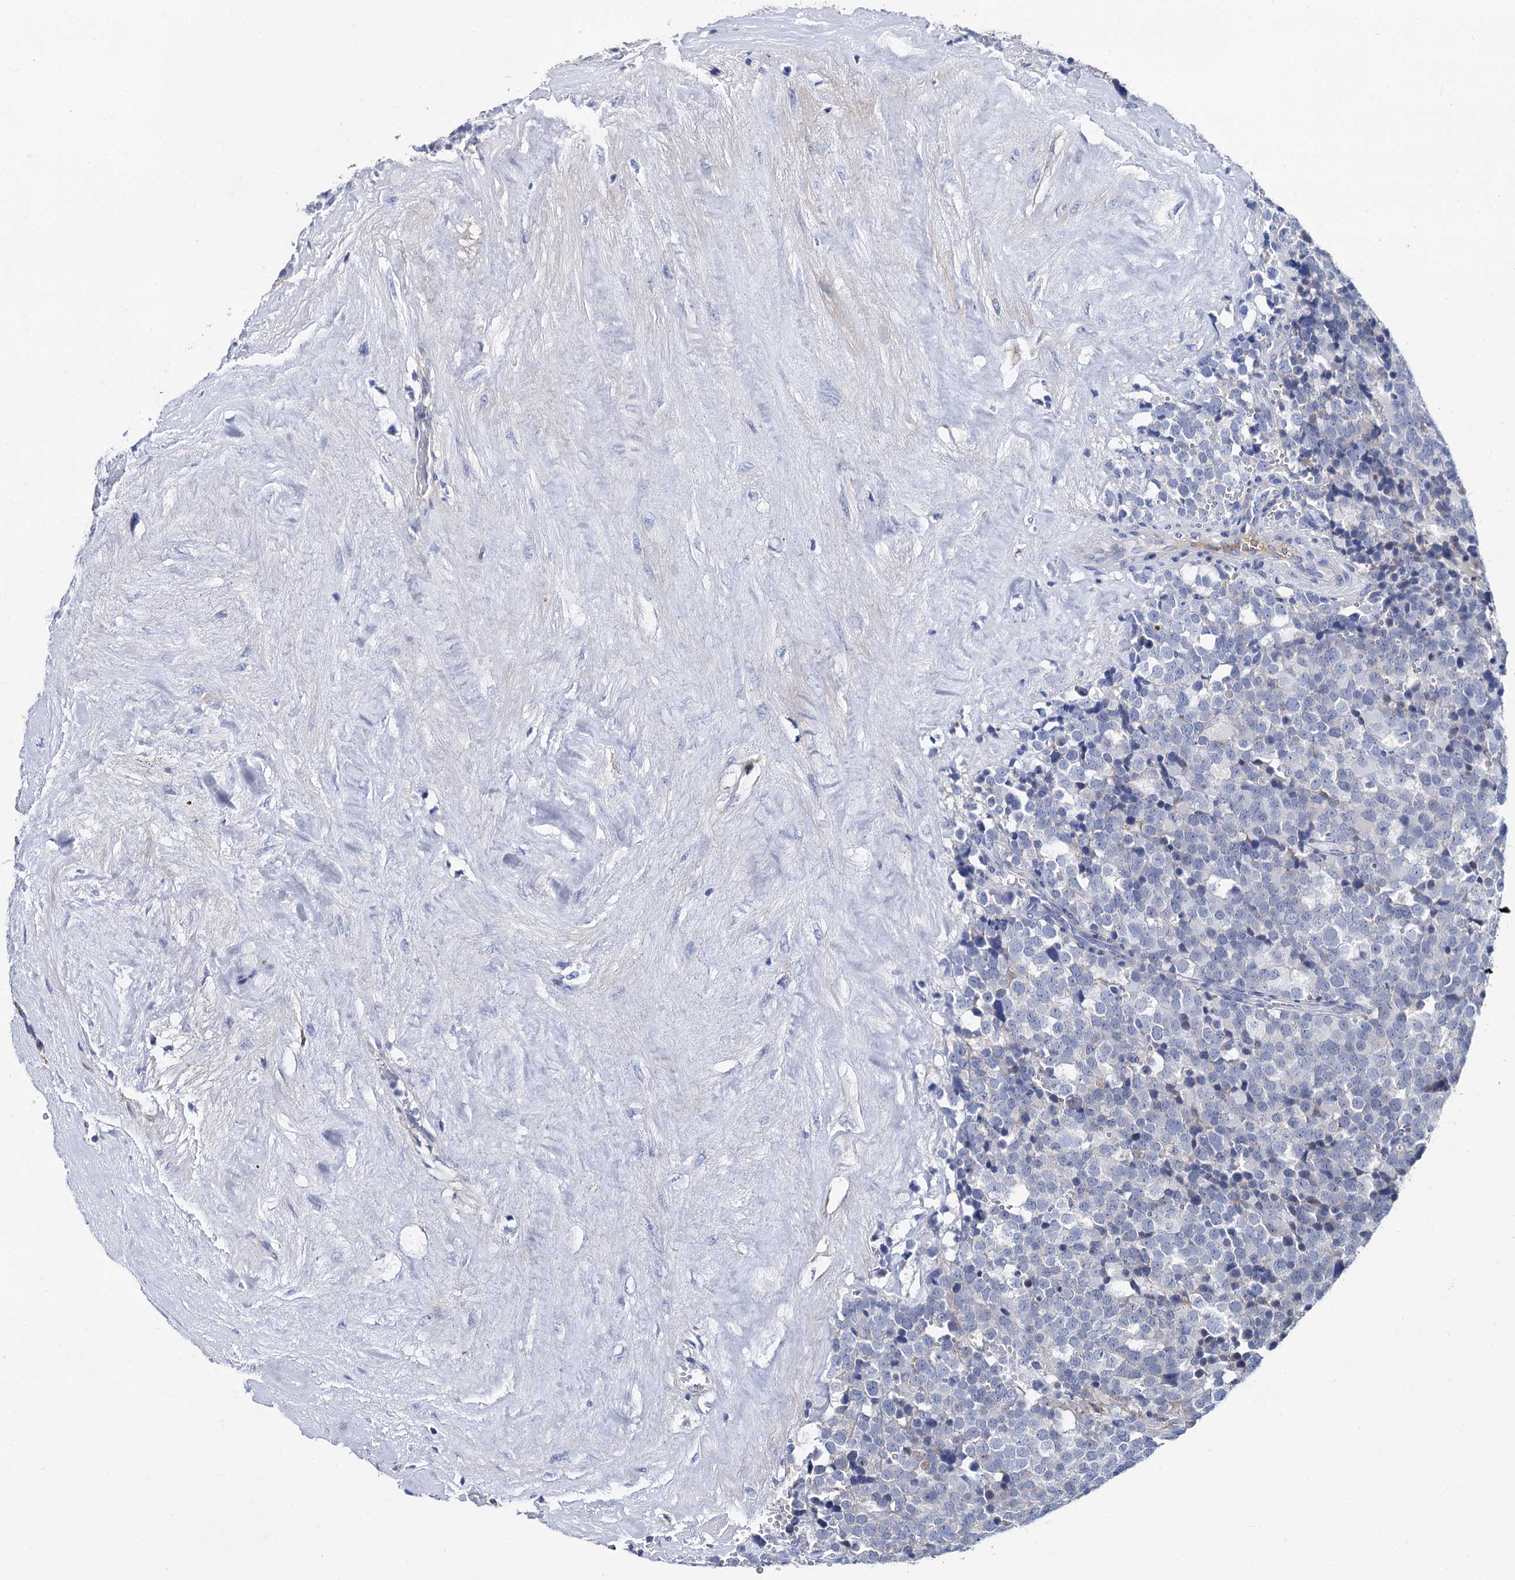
{"staining": {"intensity": "negative", "quantity": "none", "location": "none"}, "tissue": "testis cancer", "cell_type": "Tumor cells", "image_type": "cancer", "snomed": [{"axis": "morphology", "description": "Seminoma, NOS"}, {"axis": "topography", "description": "Testis"}], "caption": "IHC histopathology image of human testis seminoma stained for a protein (brown), which displays no staining in tumor cells.", "gene": "TMEM72", "patient": {"sex": "male", "age": 71}}